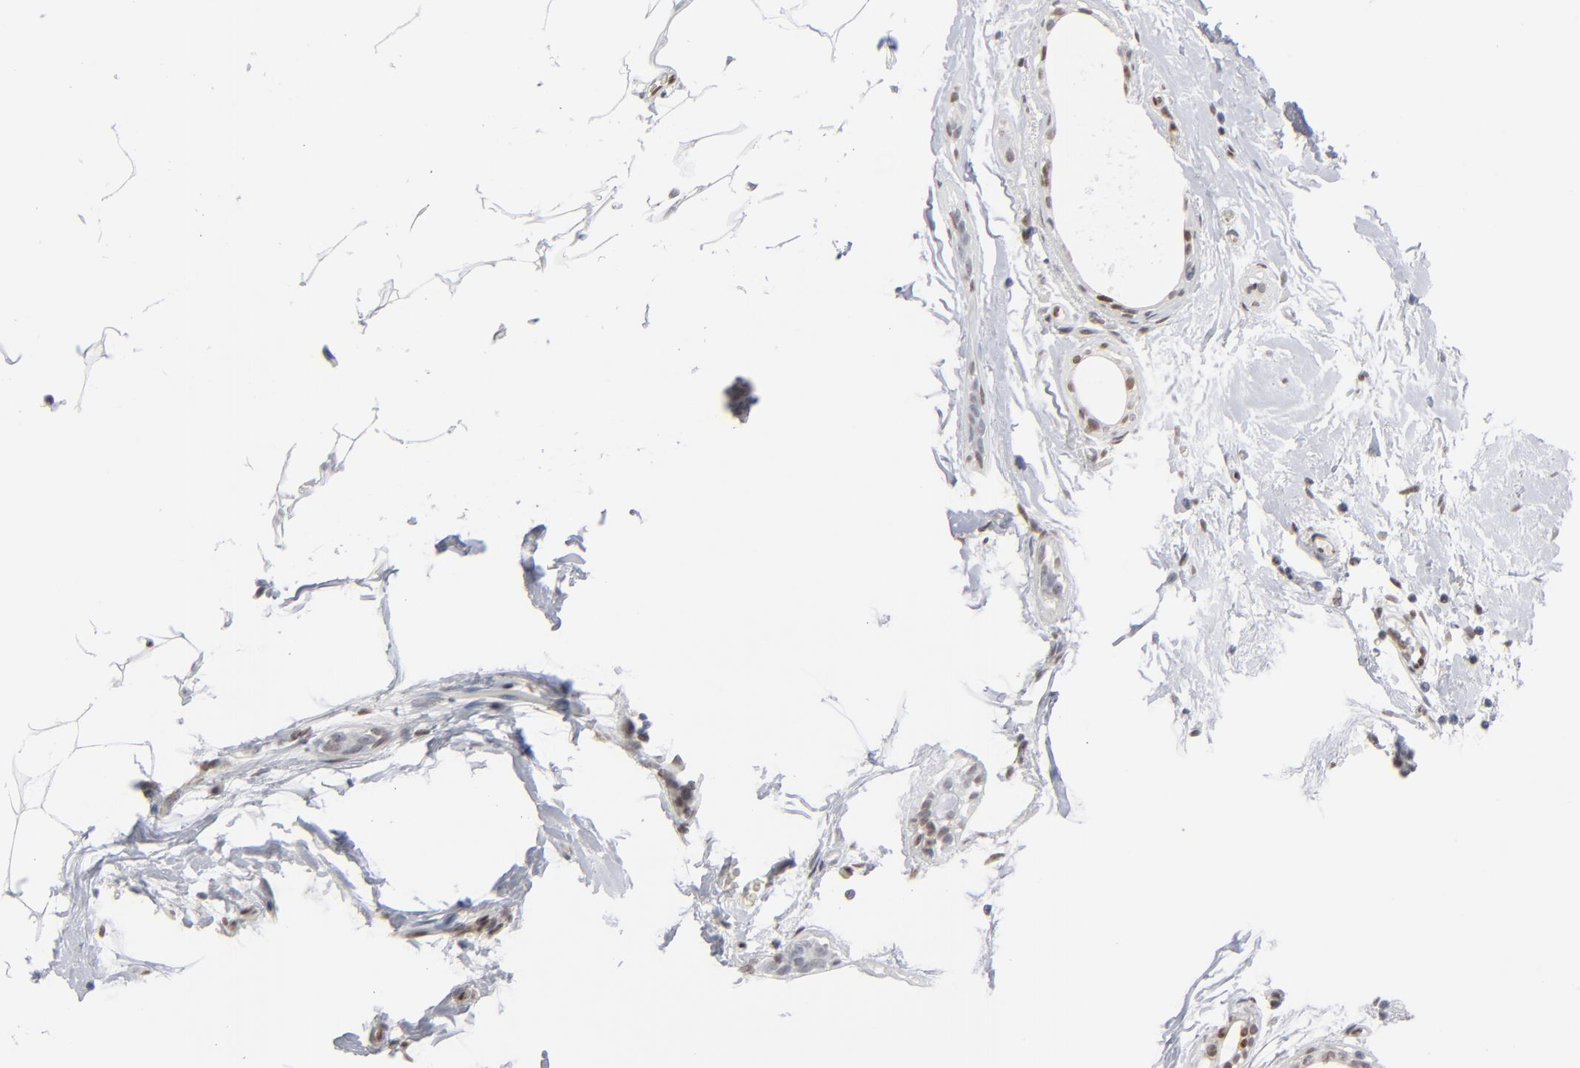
{"staining": {"intensity": "moderate", "quantity": ">75%", "location": "nuclear"}, "tissue": "breast cancer", "cell_type": "Tumor cells", "image_type": "cancer", "snomed": [{"axis": "morphology", "description": "Lobular carcinoma"}, {"axis": "topography", "description": "Breast"}], "caption": "Immunohistochemical staining of human breast cancer (lobular carcinoma) reveals medium levels of moderate nuclear protein positivity in approximately >75% of tumor cells.", "gene": "IRF9", "patient": {"sex": "female", "age": 55}}